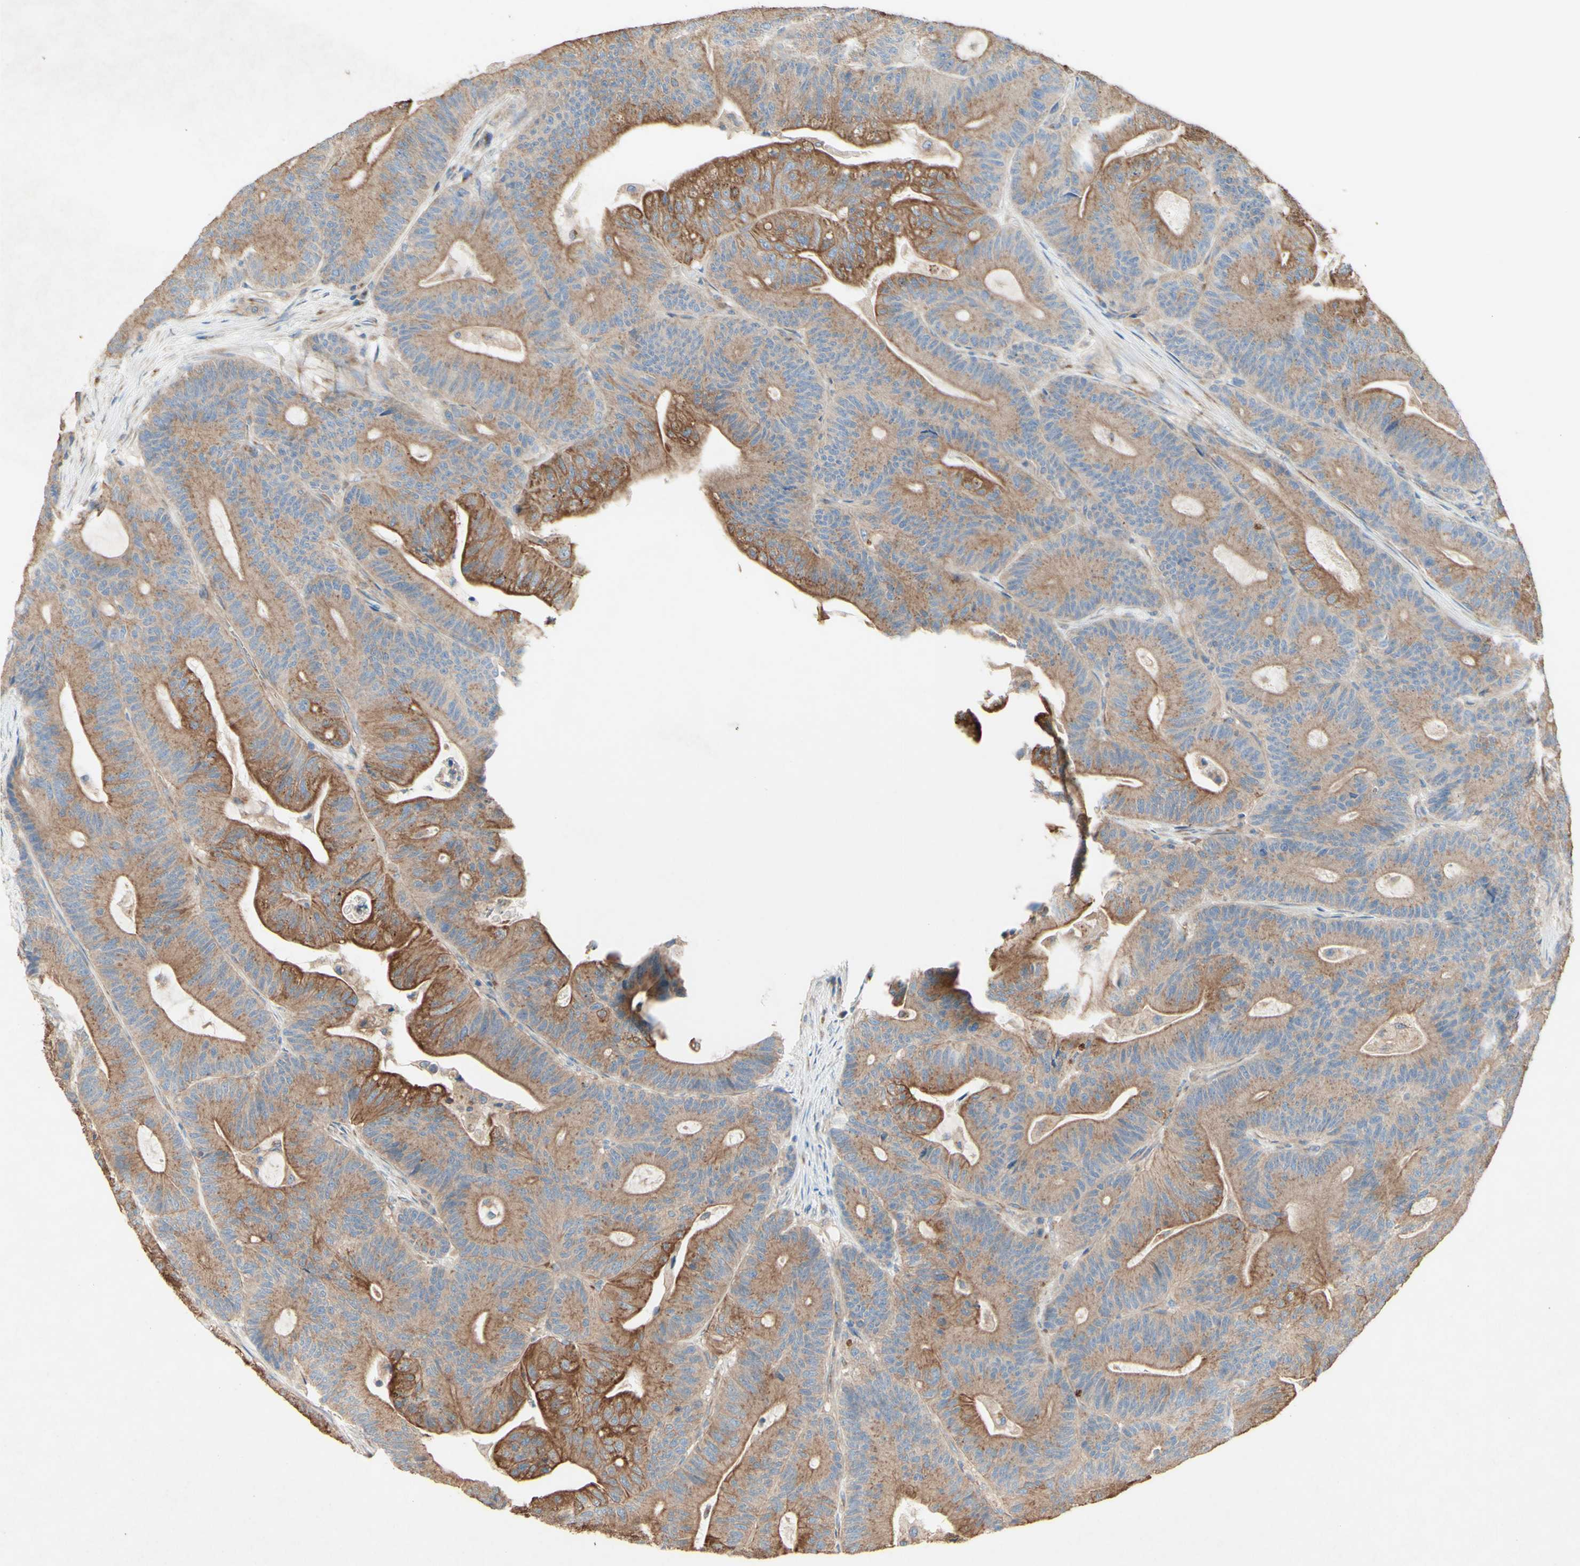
{"staining": {"intensity": "moderate", "quantity": ">75%", "location": "cytoplasmic/membranous"}, "tissue": "colorectal cancer", "cell_type": "Tumor cells", "image_type": "cancer", "snomed": [{"axis": "morphology", "description": "Adenocarcinoma, NOS"}, {"axis": "topography", "description": "Colon"}], "caption": "A high-resolution histopathology image shows immunohistochemistry (IHC) staining of adenocarcinoma (colorectal), which demonstrates moderate cytoplasmic/membranous staining in approximately >75% of tumor cells.", "gene": "MTM1", "patient": {"sex": "female", "age": 84}}